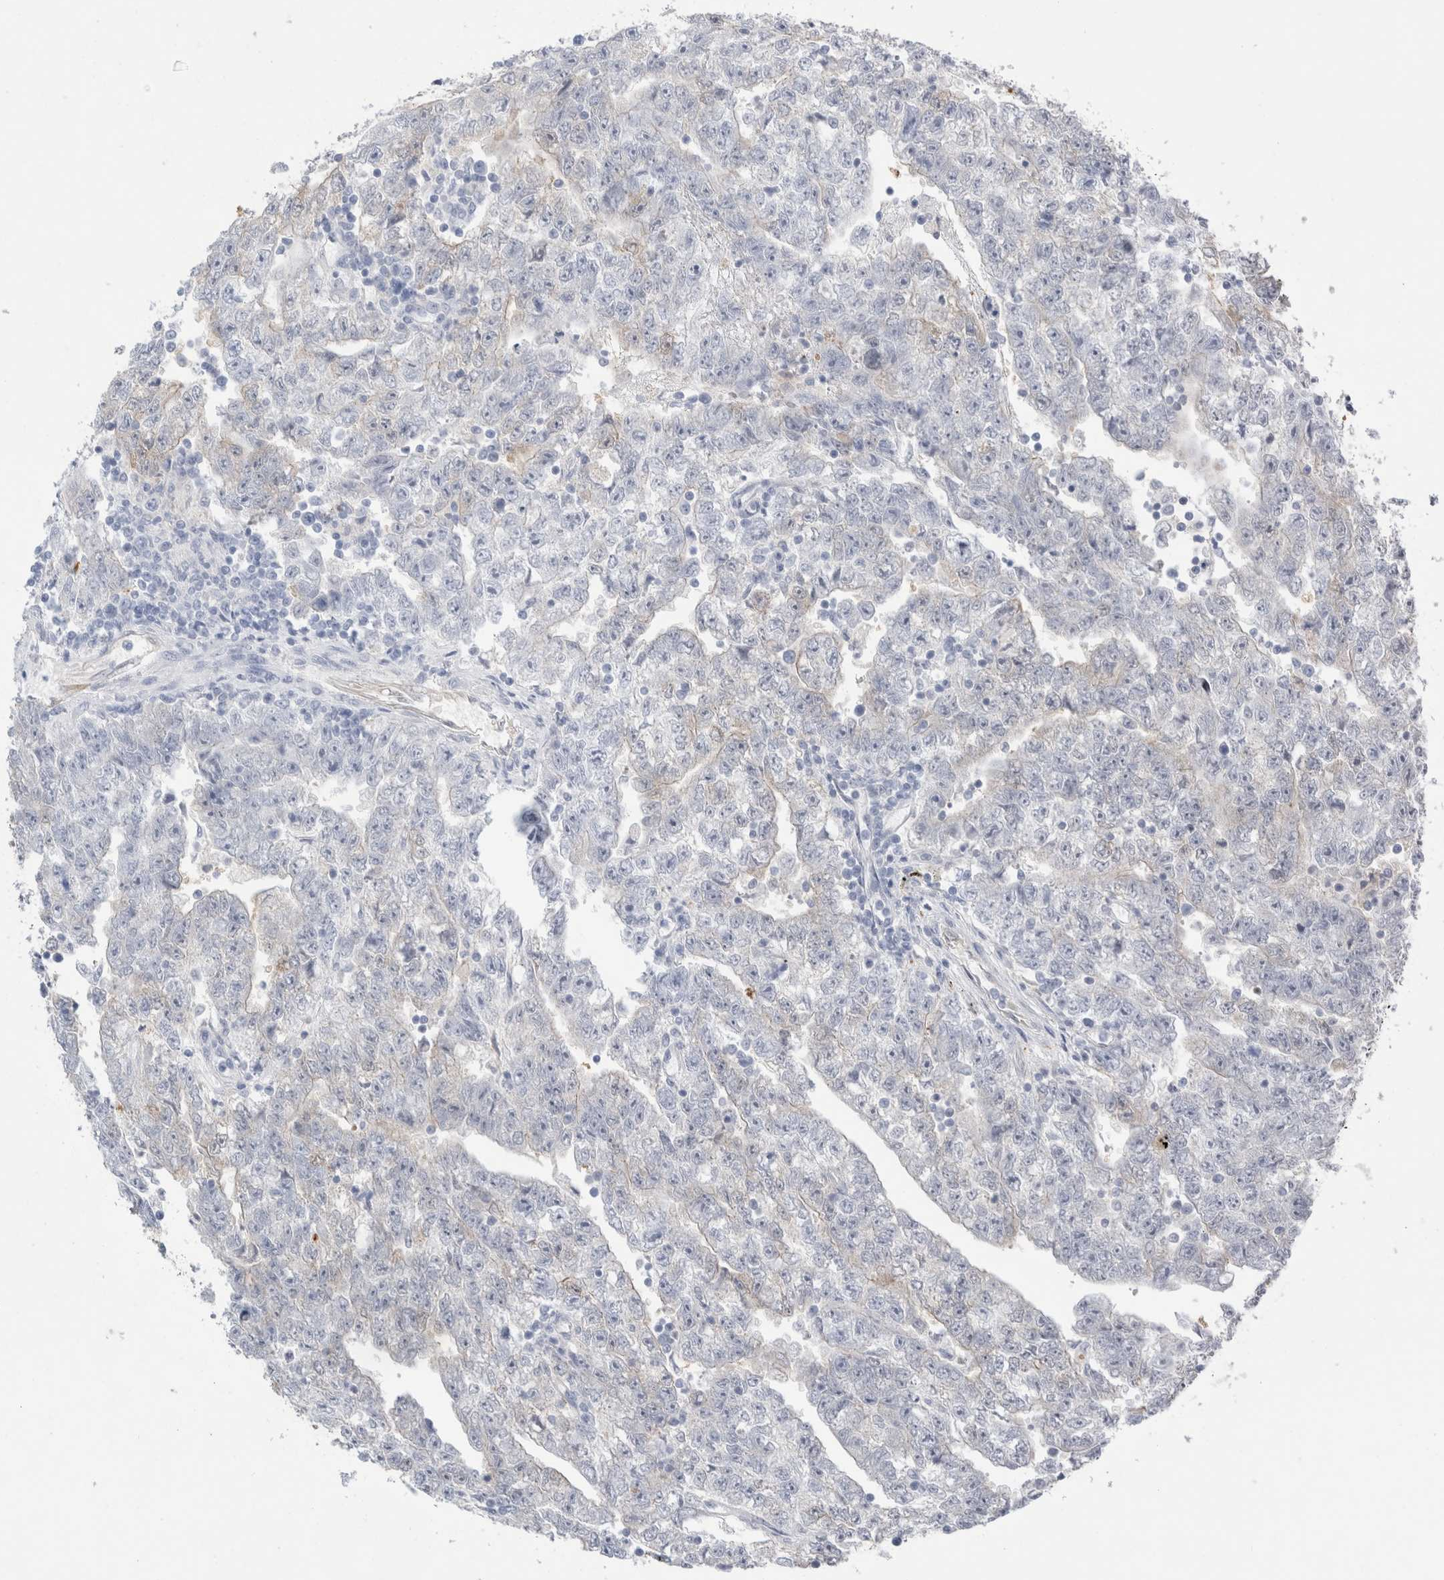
{"staining": {"intensity": "negative", "quantity": "none", "location": "none"}, "tissue": "testis cancer", "cell_type": "Tumor cells", "image_type": "cancer", "snomed": [{"axis": "morphology", "description": "Carcinoma, Embryonal, NOS"}, {"axis": "topography", "description": "Testis"}], "caption": "Human testis cancer stained for a protein using immunohistochemistry (IHC) demonstrates no expression in tumor cells.", "gene": "NAPEPLD", "patient": {"sex": "male", "age": 25}}